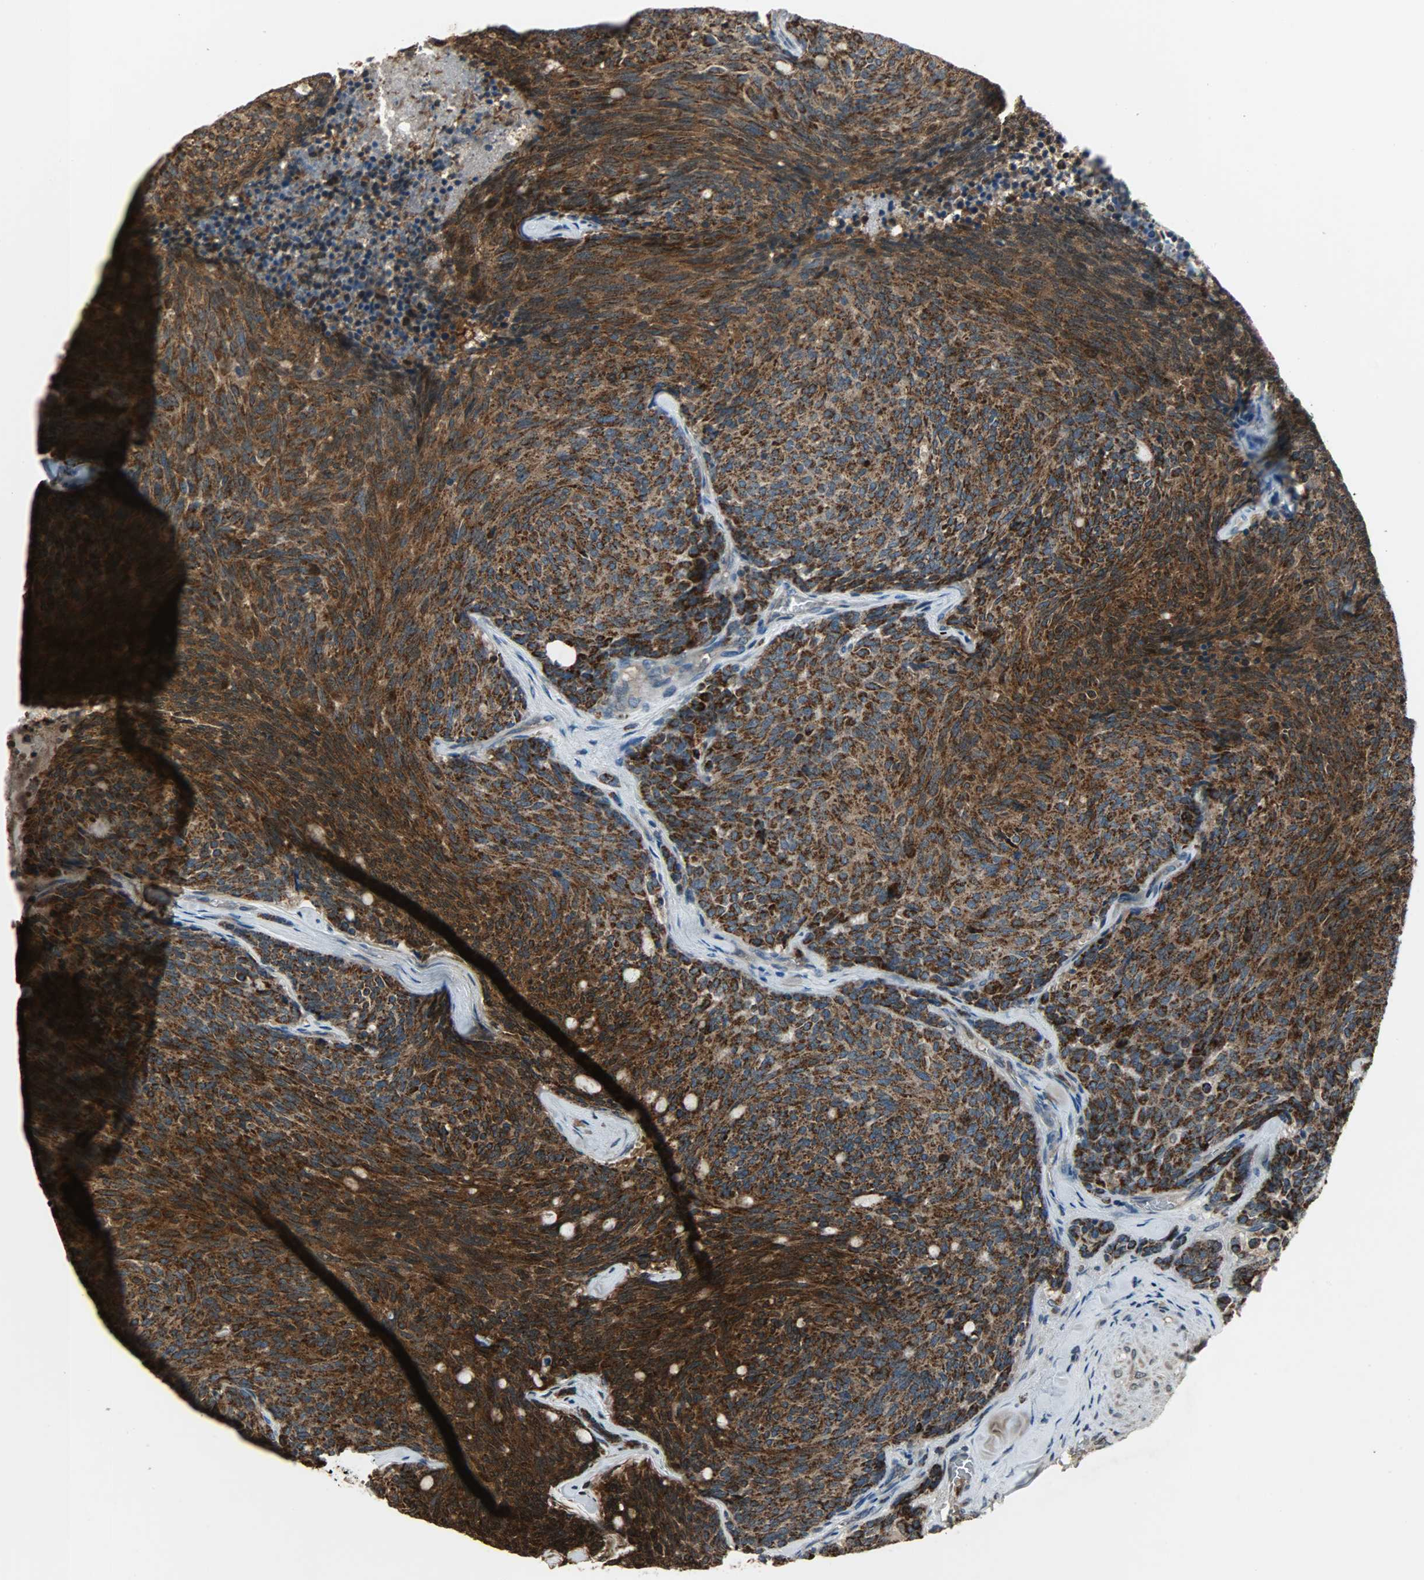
{"staining": {"intensity": "strong", "quantity": ">75%", "location": "cytoplasmic/membranous"}, "tissue": "carcinoid", "cell_type": "Tumor cells", "image_type": "cancer", "snomed": [{"axis": "morphology", "description": "Carcinoid, malignant, NOS"}, {"axis": "topography", "description": "Pancreas"}], "caption": "A brown stain labels strong cytoplasmic/membranous expression of a protein in human carcinoid (malignant) tumor cells. The staining was performed using DAB to visualize the protein expression in brown, while the nuclei were stained in blue with hematoxylin (Magnification: 20x).", "gene": "AMT", "patient": {"sex": "female", "age": 54}}